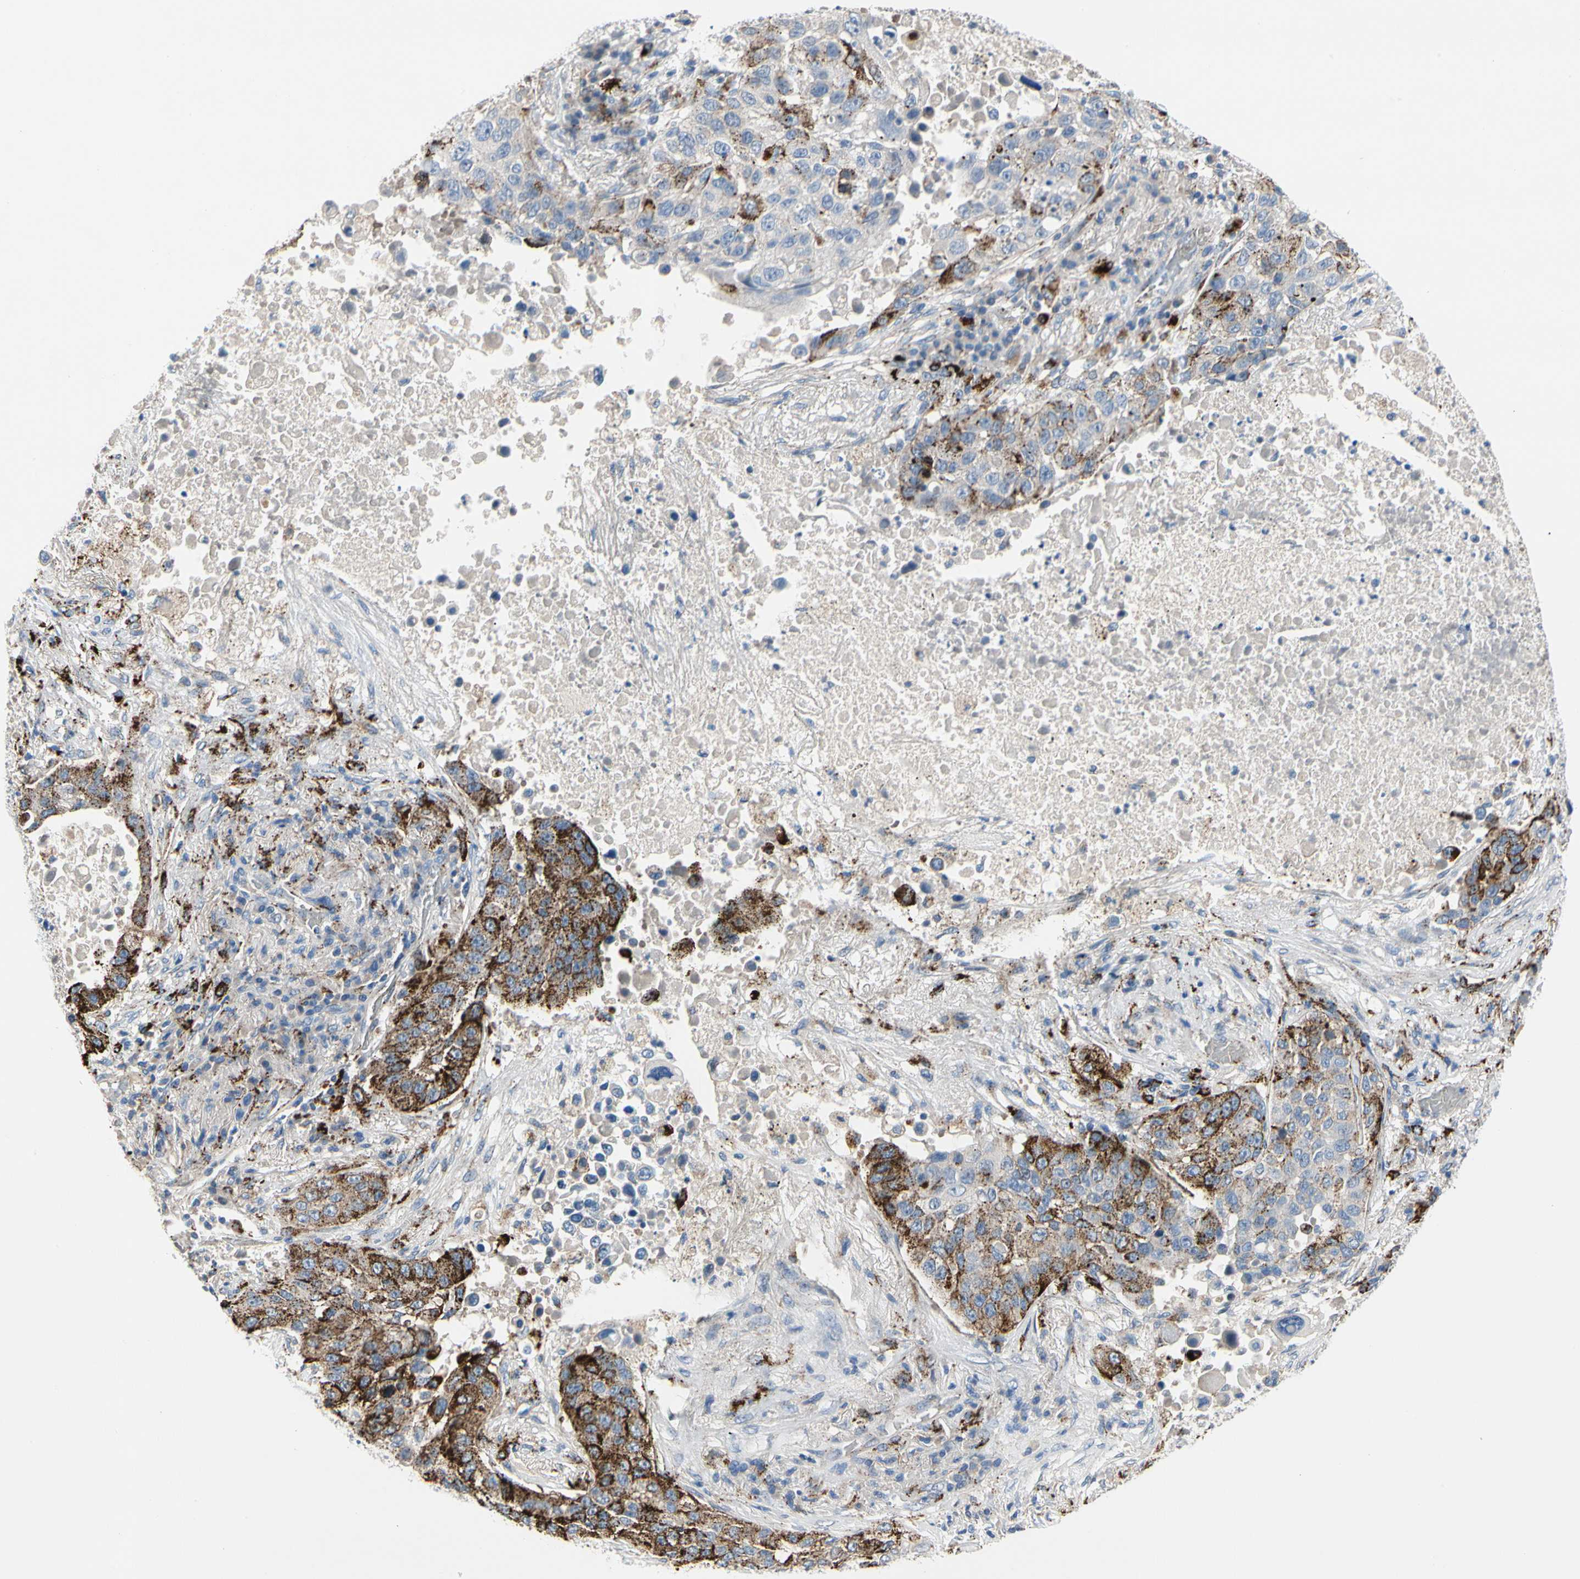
{"staining": {"intensity": "strong", "quantity": ">75%", "location": "cytoplasmic/membranous"}, "tissue": "lung cancer", "cell_type": "Tumor cells", "image_type": "cancer", "snomed": [{"axis": "morphology", "description": "Squamous cell carcinoma, NOS"}, {"axis": "topography", "description": "Lung"}], "caption": "Immunohistochemistry image of neoplastic tissue: human lung cancer (squamous cell carcinoma) stained using IHC shows high levels of strong protein expression localized specifically in the cytoplasmic/membranous of tumor cells, appearing as a cytoplasmic/membranous brown color.", "gene": "RETSAT", "patient": {"sex": "male", "age": 57}}